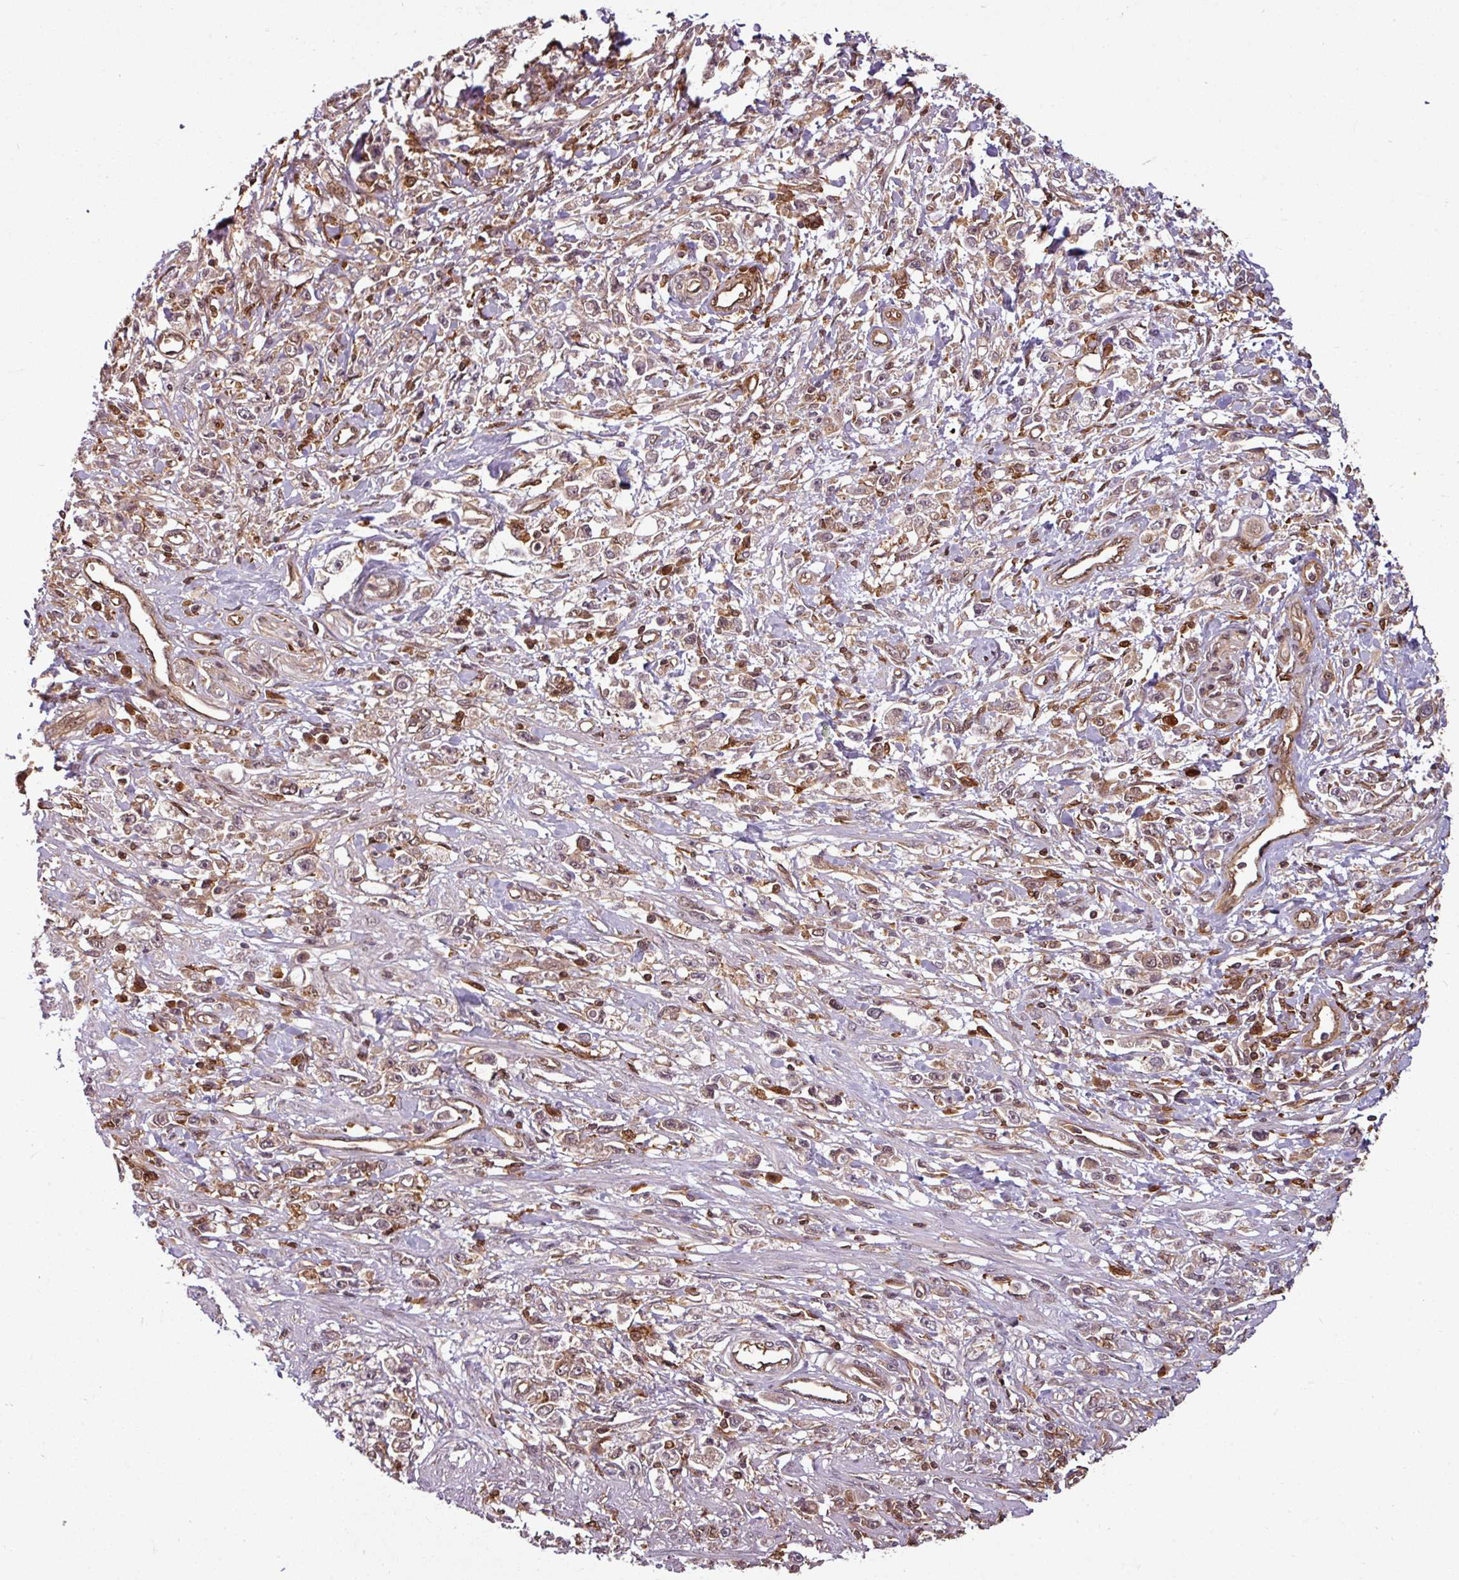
{"staining": {"intensity": "weak", "quantity": ">75%", "location": "cytoplasmic/membranous,nuclear"}, "tissue": "stomach cancer", "cell_type": "Tumor cells", "image_type": "cancer", "snomed": [{"axis": "morphology", "description": "Adenocarcinoma, NOS"}, {"axis": "topography", "description": "Stomach"}], "caption": "IHC photomicrograph of neoplastic tissue: human stomach cancer stained using immunohistochemistry (IHC) reveals low levels of weak protein expression localized specifically in the cytoplasmic/membranous and nuclear of tumor cells, appearing as a cytoplasmic/membranous and nuclear brown color.", "gene": "KCTD11", "patient": {"sex": "female", "age": 59}}